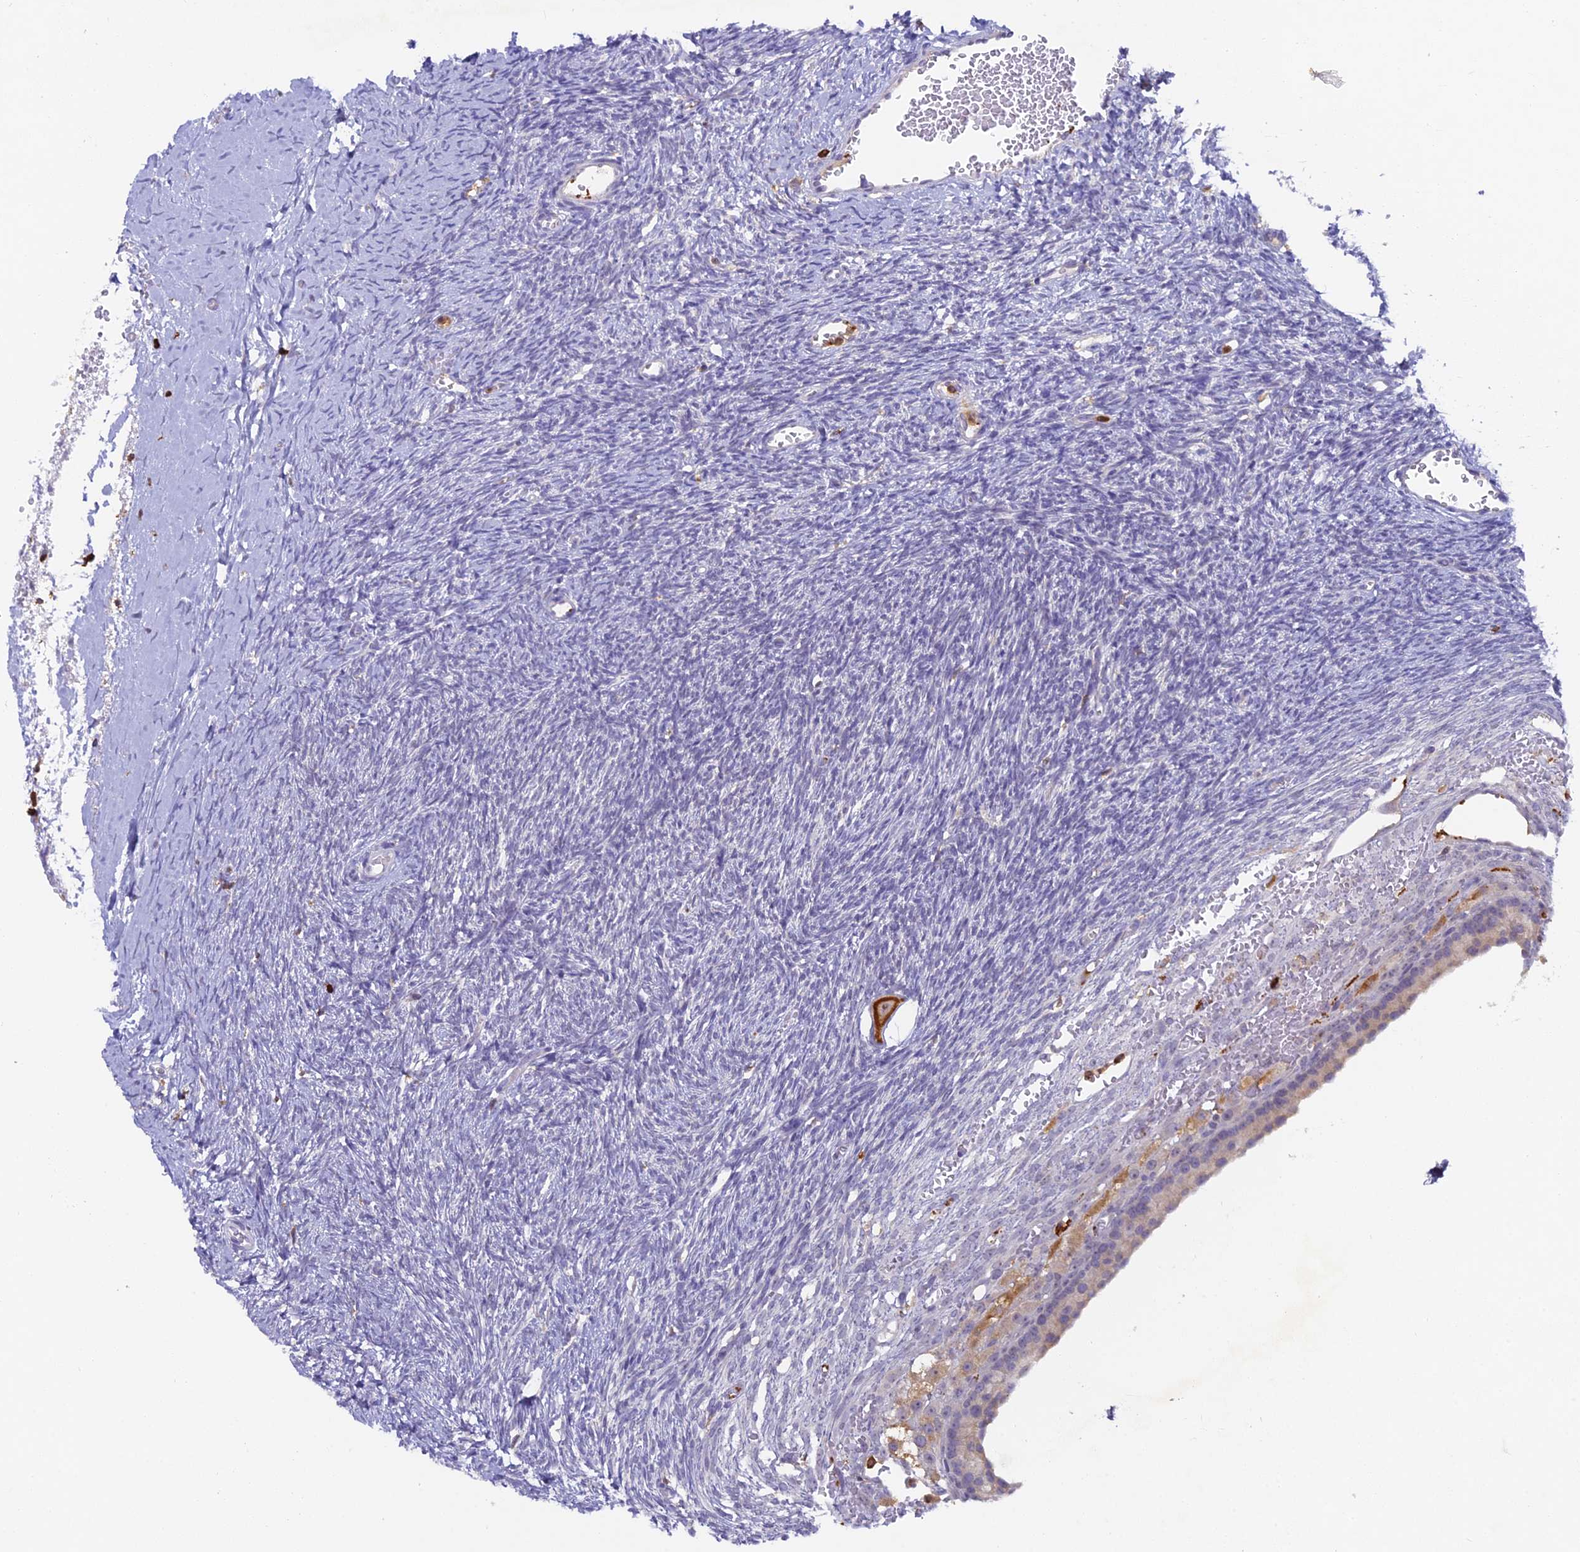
{"staining": {"intensity": "strong", "quantity": ">75%", "location": "cytoplasmic/membranous"}, "tissue": "ovary", "cell_type": "Follicle cells", "image_type": "normal", "snomed": [{"axis": "morphology", "description": "Normal tissue, NOS"}, {"axis": "topography", "description": "Ovary"}], "caption": "A high amount of strong cytoplasmic/membranous expression is present in about >75% of follicle cells in normal ovary.", "gene": "FYB1", "patient": {"sex": "female", "age": 39}}